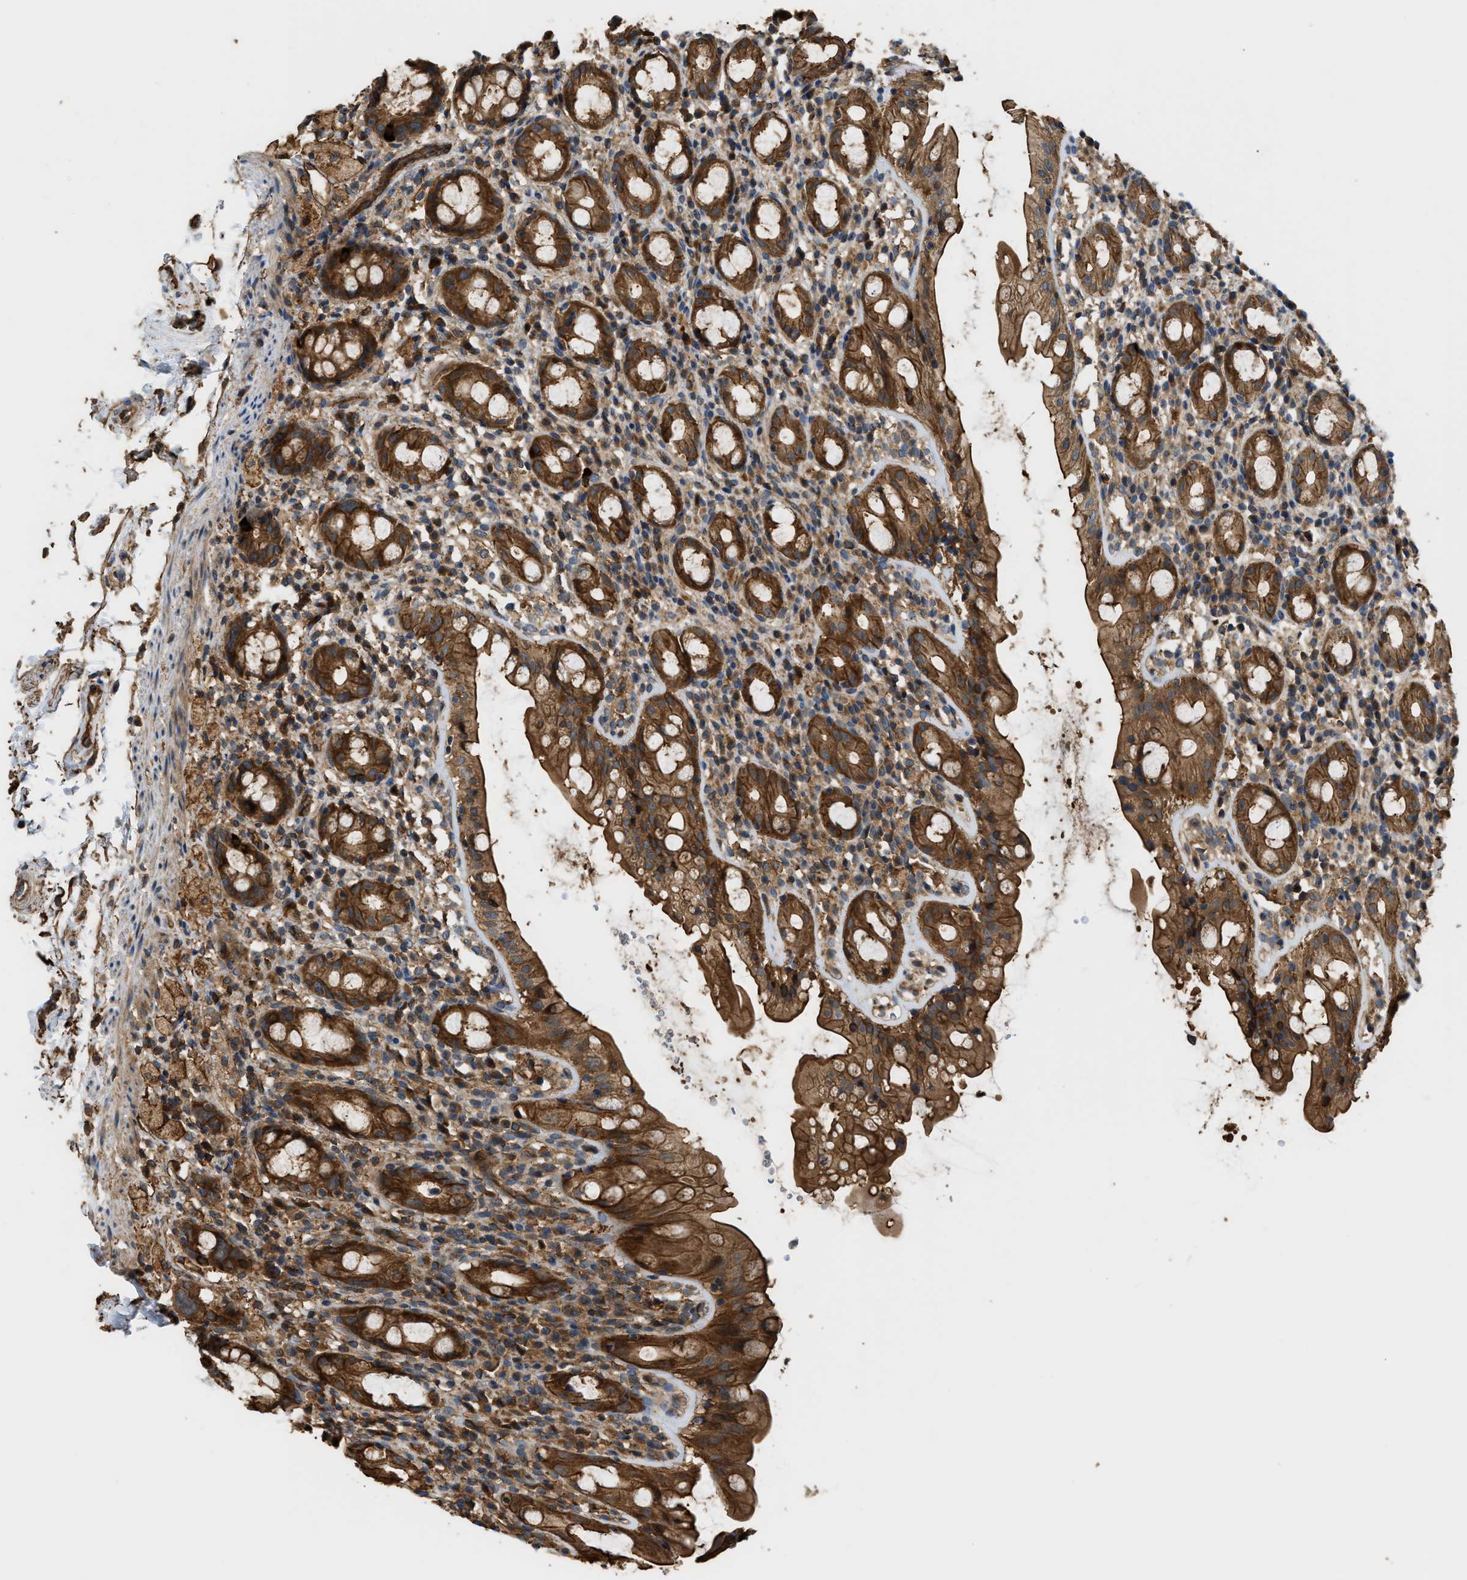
{"staining": {"intensity": "strong", "quantity": ">75%", "location": "cytoplasmic/membranous"}, "tissue": "rectum", "cell_type": "Glandular cells", "image_type": "normal", "snomed": [{"axis": "morphology", "description": "Normal tissue, NOS"}, {"axis": "topography", "description": "Rectum"}], "caption": "Protein staining of unremarkable rectum reveals strong cytoplasmic/membranous expression in approximately >75% of glandular cells. The protein is stained brown, and the nuclei are stained in blue (DAB (3,3'-diaminobenzidine) IHC with brightfield microscopy, high magnification).", "gene": "DDHD2", "patient": {"sex": "male", "age": 44}}